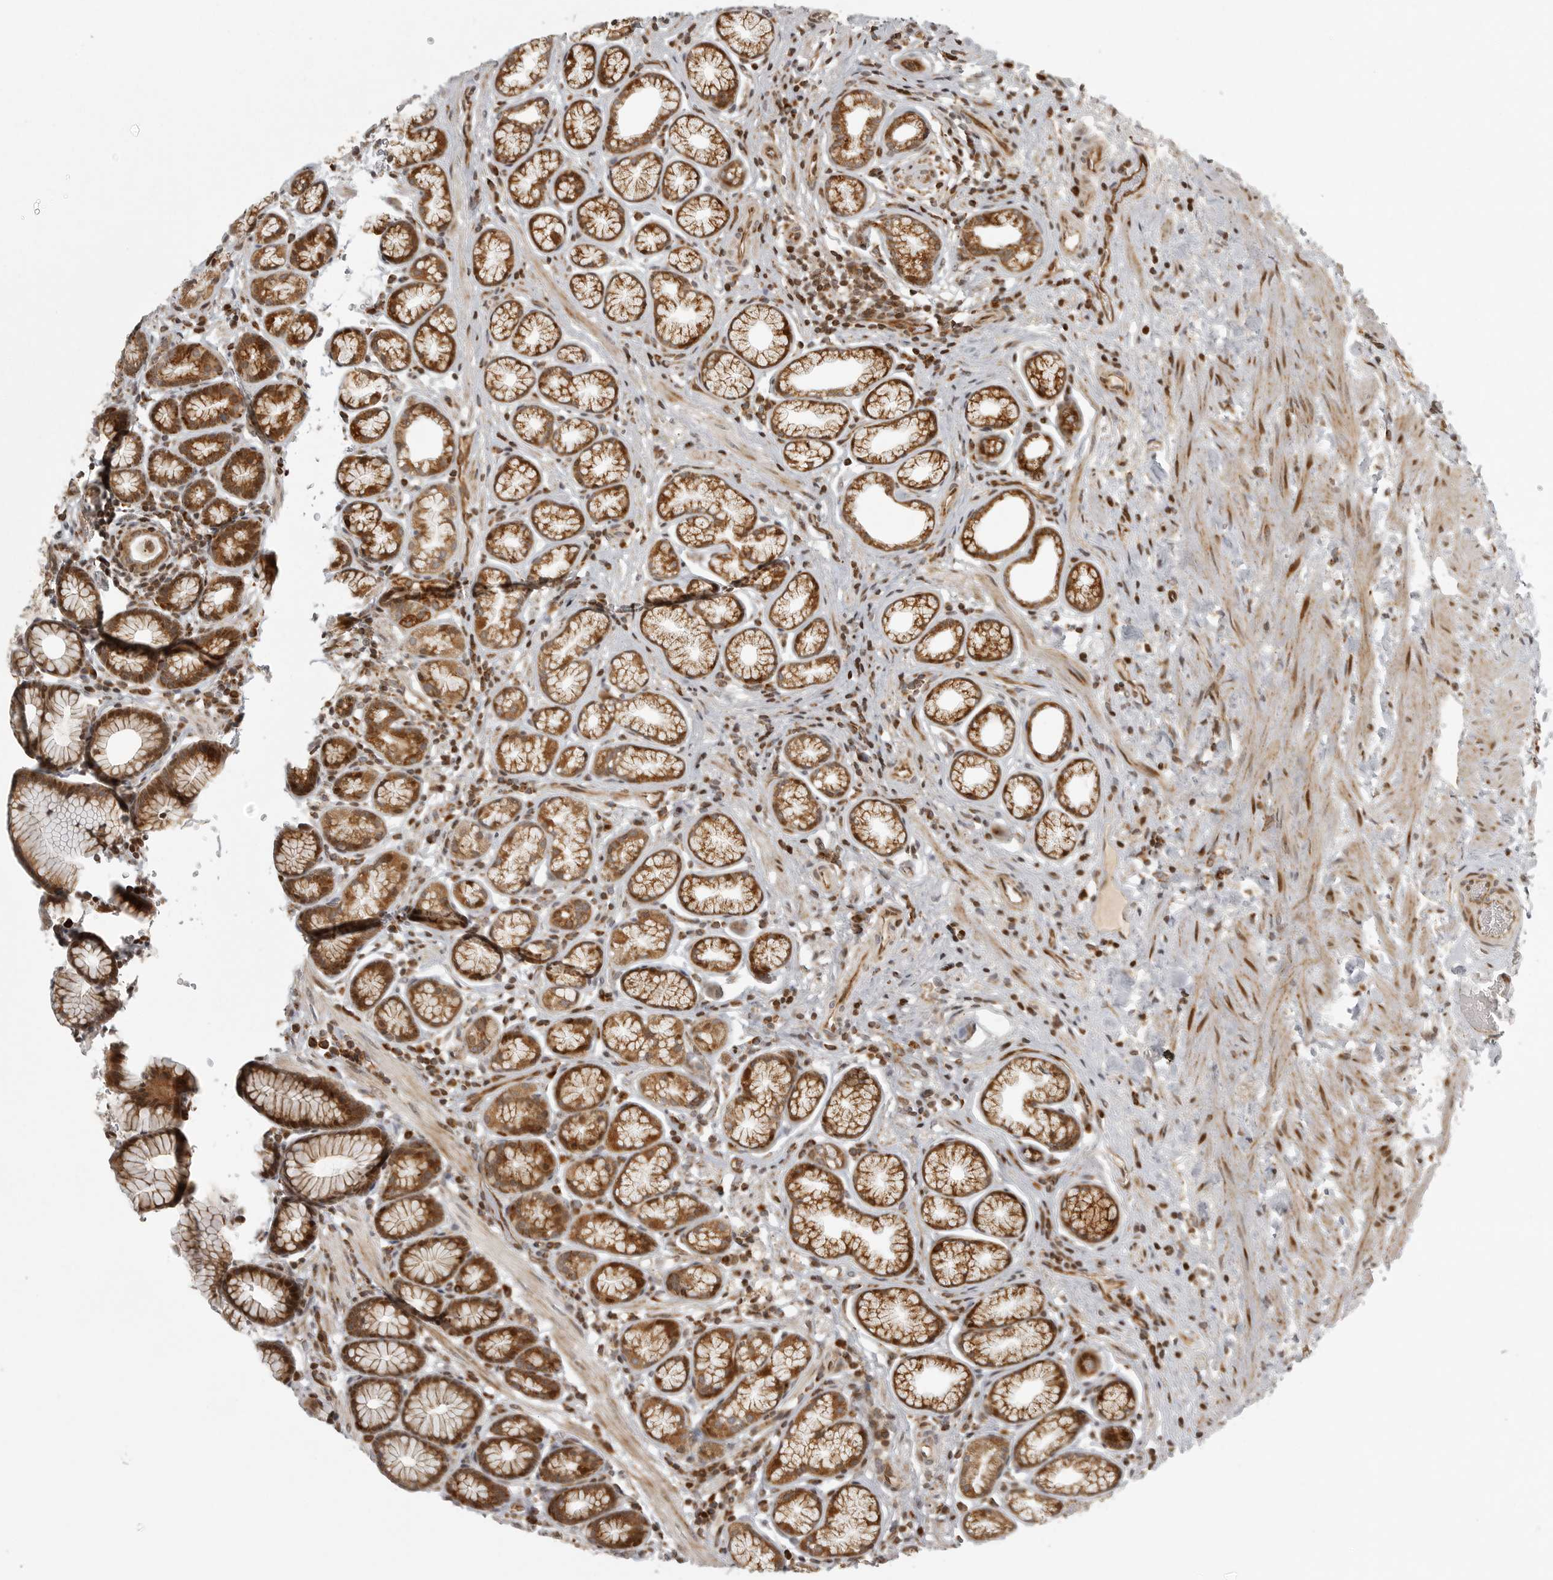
{"staining": {"intensity": "strong", "quantity": ">75%", "location": "cytoplasmic/membranous"}, "tissue": "stomach", "cell_type": "Glandular cells", "image_type": "normal", "snomed": [{"axis": "morphology", "description": "Normal tissue, NOS"}, {"axis": "topography", "description": "Stomach"}], "caption": "Stomach stained with immunohistochemistry (IHC) reveals strong cytoplasmic/membranous positivity in about >75% of glandular cells. (Brightfield microscopy of DAB IHC at high magnification).", "gene": "NARS2", "patient": {"sex": "male", "age": 42}}